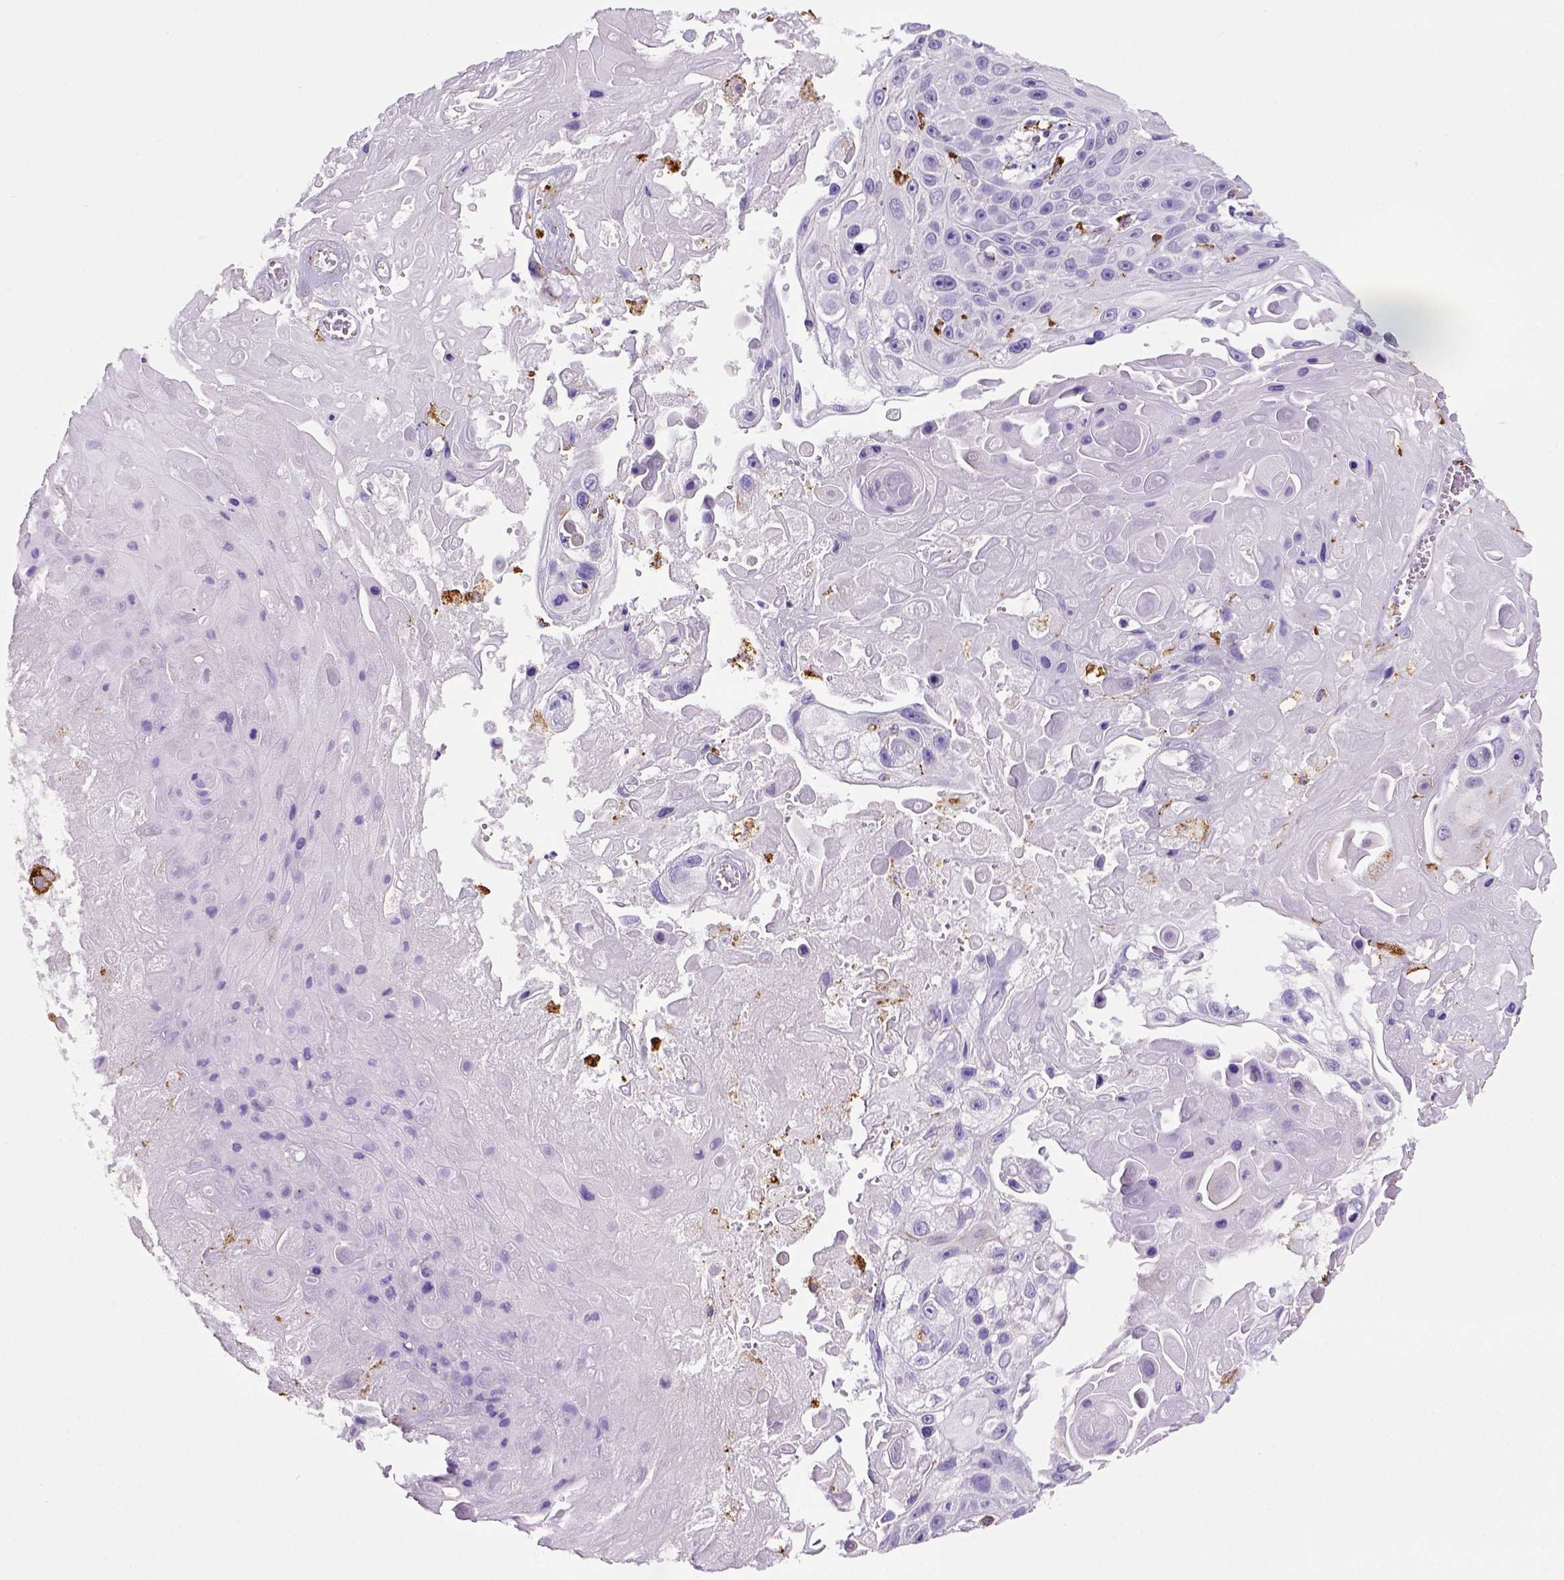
{"staining": {"intensity": "negative", "quantity": "none", "location": "none"}, "tissue": "skin cancer", "cell_type": "Tumor cells", "image_type": "cancer", "snomed": [{"axis": "morphology", "description": "Squamous cell carcinoma, NOS"}, {"axis": "topography", "description": "Skin"}], "caption": "An immunohistochemistry micrograph of squamous cell carcinoma (skin) is shown. There is no staining in tumor cells of squamous cell carcinoma (skin).", "gene": "CD68", "patient": {"sex": "male", "age": 82}}